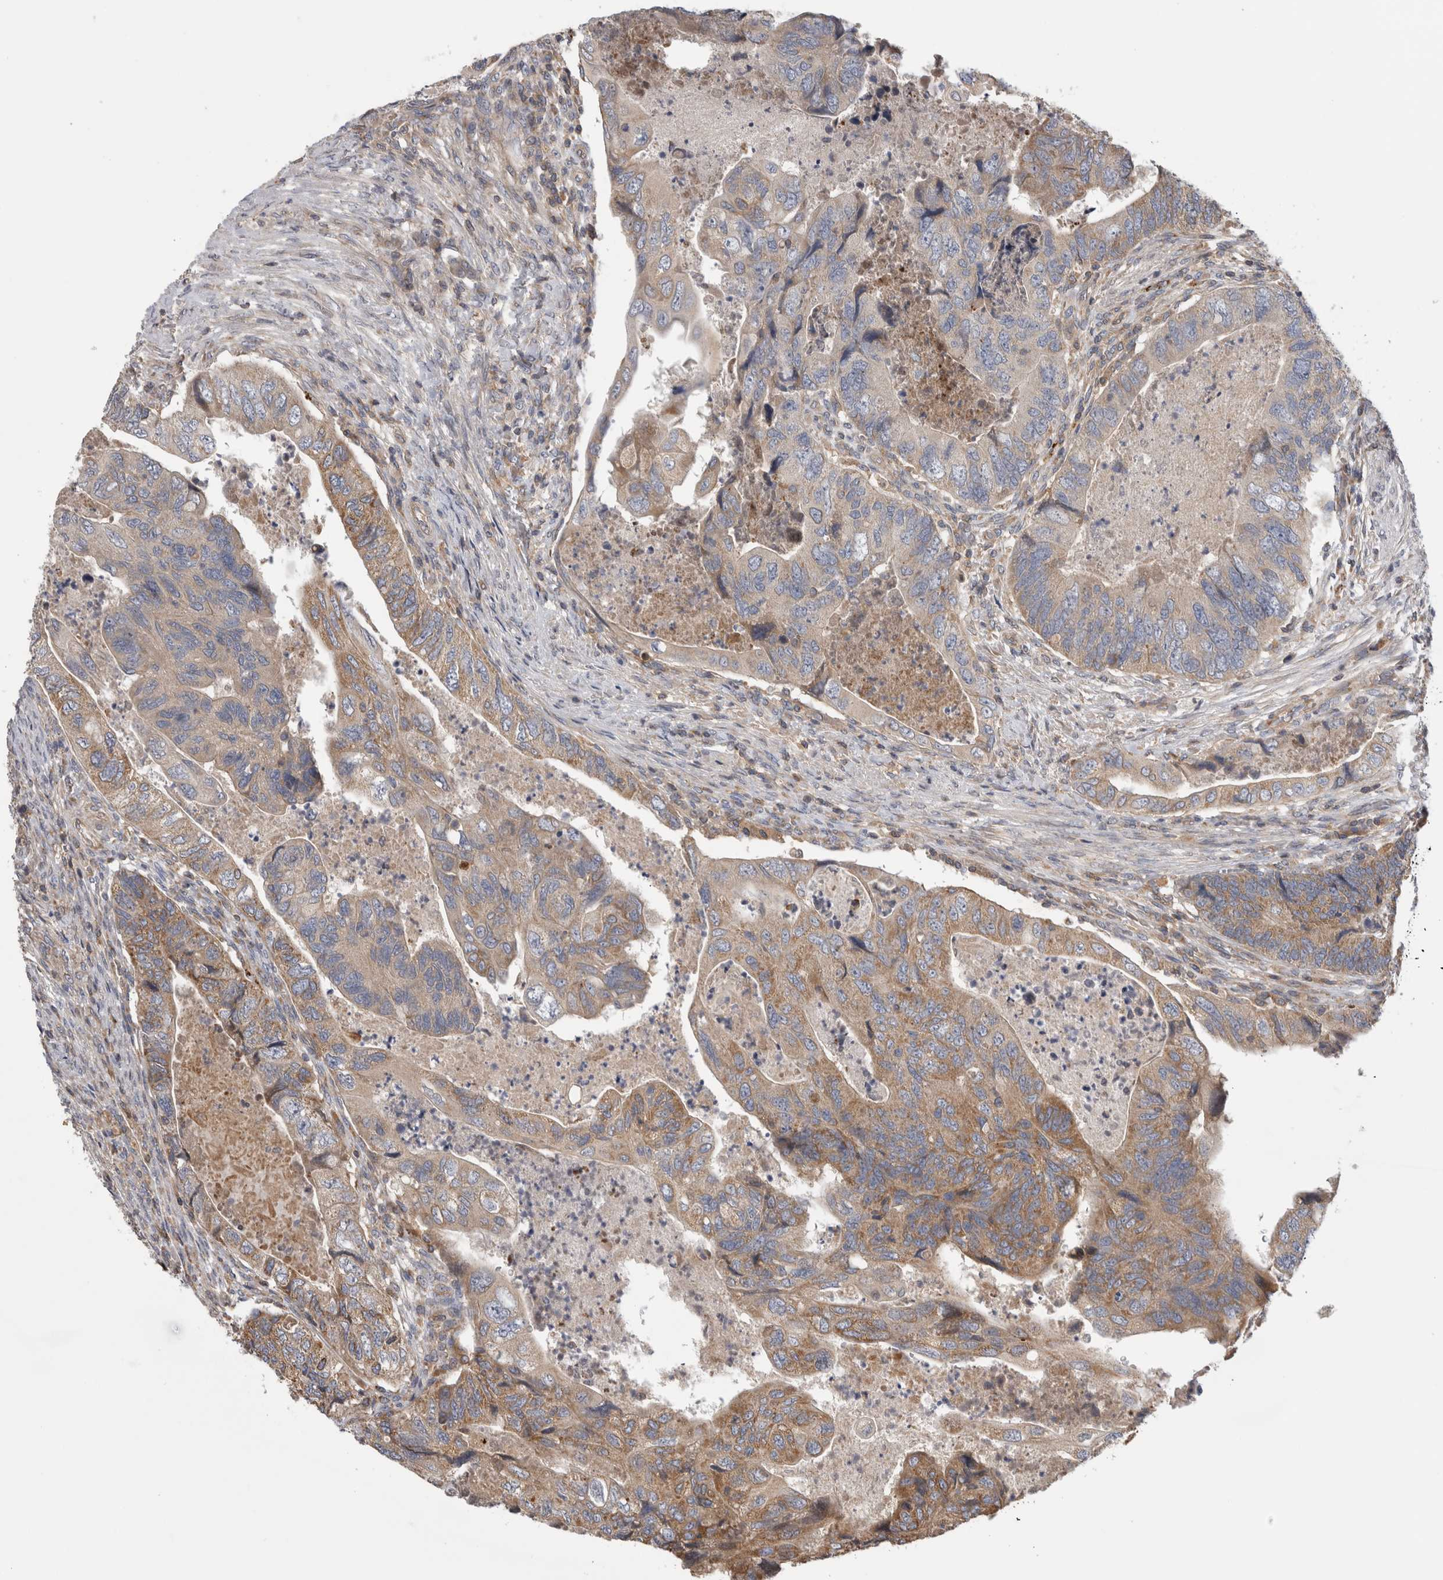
{"staining": {"intensity": "moderate", "quantity": "25%-75%", "location": "cytoplasmic/membranous"}, "tissue": "colorectal cancer", "cell_type": "Tumor cells", "image_type": "cancer", "snomed": [{"axis": "morphology", "description": "Adenocarcinoma, NOS"}, {"axis": "topography", "description": "Rectum"}], "caption": "A high-resolution micrograph shows immunohistochemistry staining of colorectal adenocarcinoma, which displays moderate cytoplasmic/membranous expression in approximately 25%-75% of tumor cells.", "gene": "GRIK2", "patient": {"sex": "male", "age": 63}}